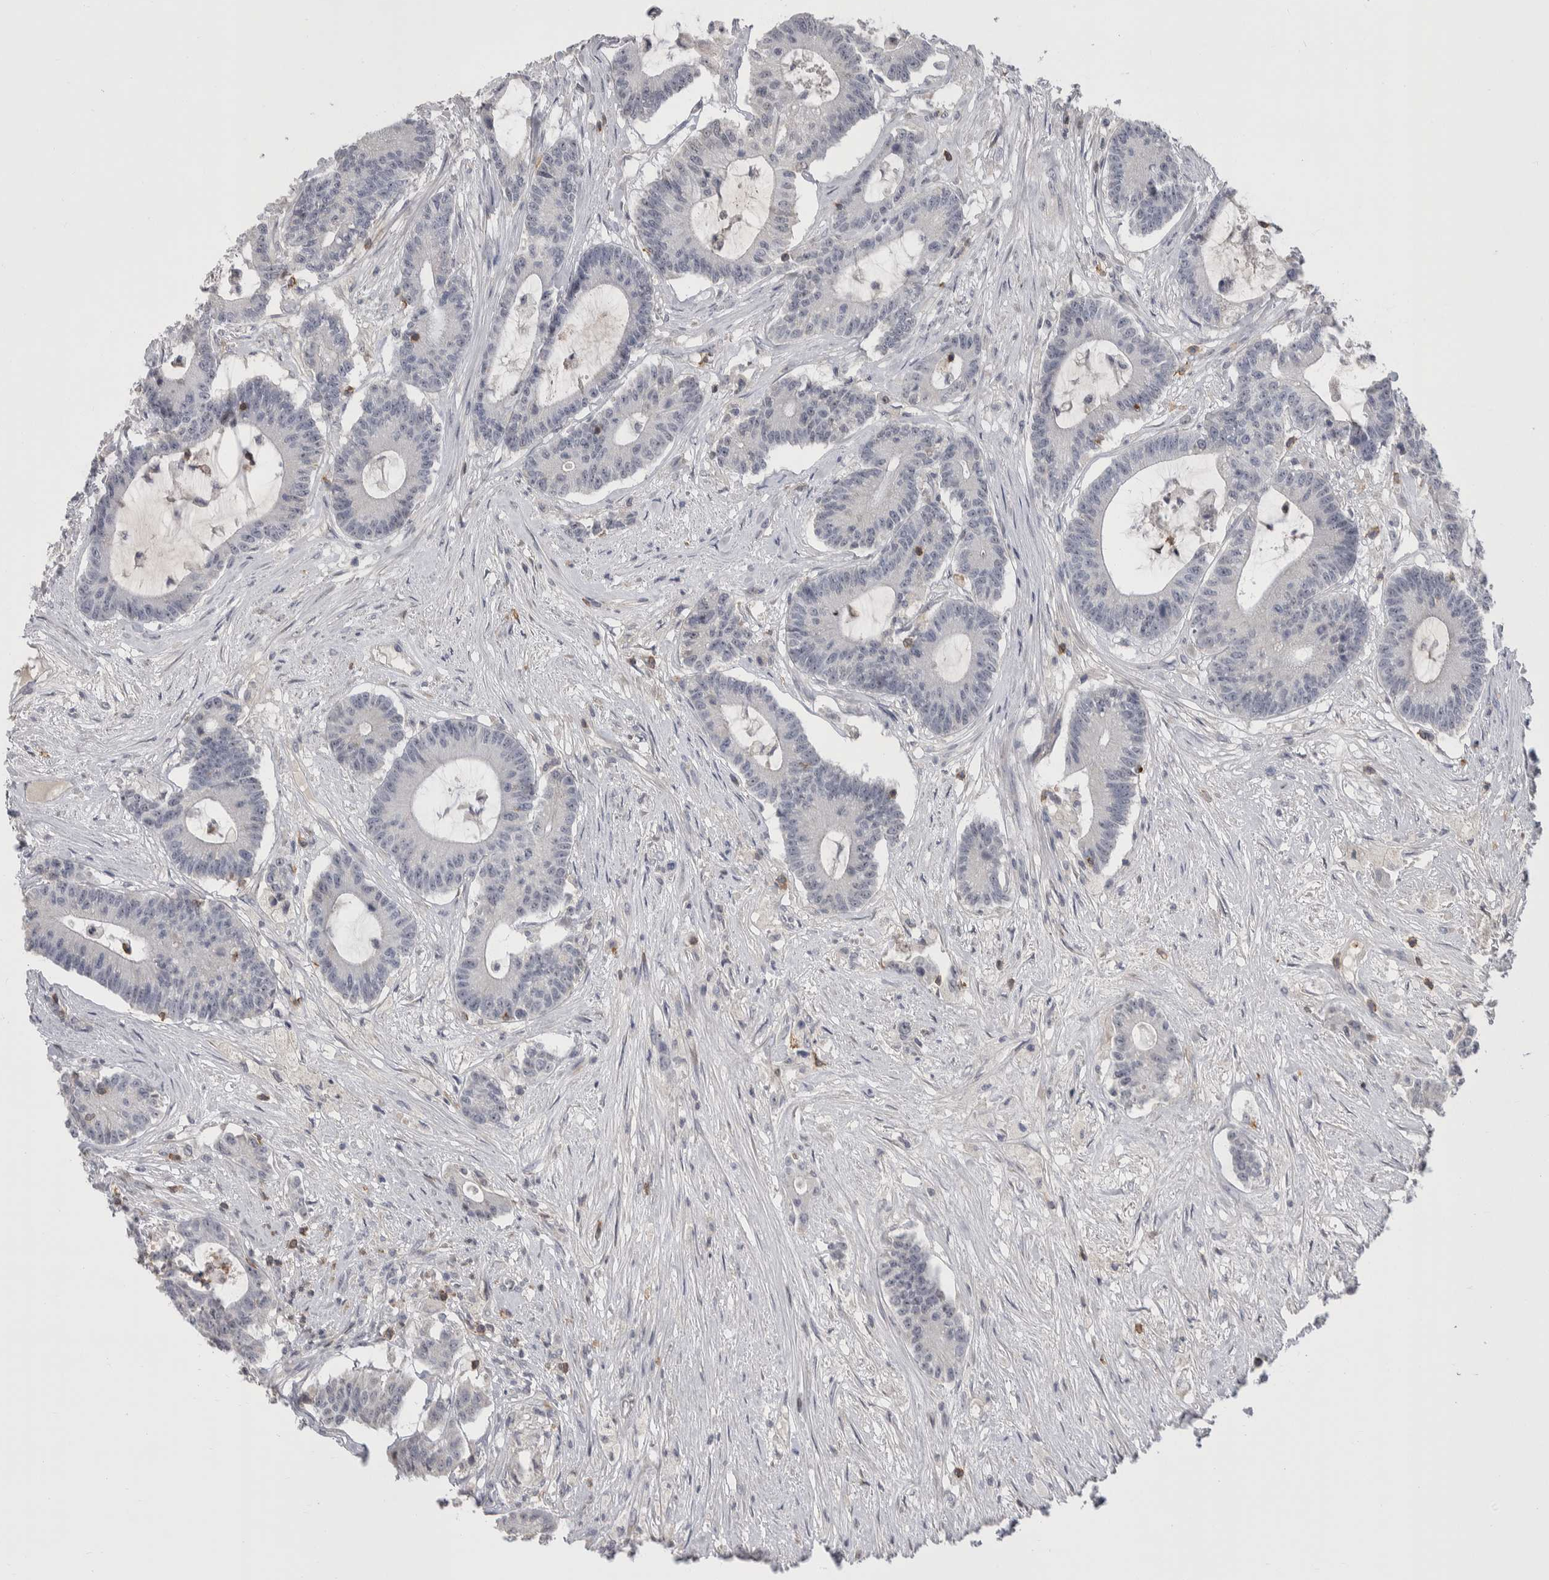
{"staining": {"intensity": "negative", "quantity": "none", "location": "none"}, "tissue": "colorectal cancer", "cell_type": "Tumor cells", "image_type": "cancer", "snomed": [{"axis": "morphology", "description": "Adenocarcinoma, NOS"}, {"axis": "topography", "description": "Colon"}], "caption": "Immunohistochemistry of human colorectal cancer demonstrates no staining in tumor cells.", "gene": "CEP295NL", "patient": {"sex": "female", "age": 84}}